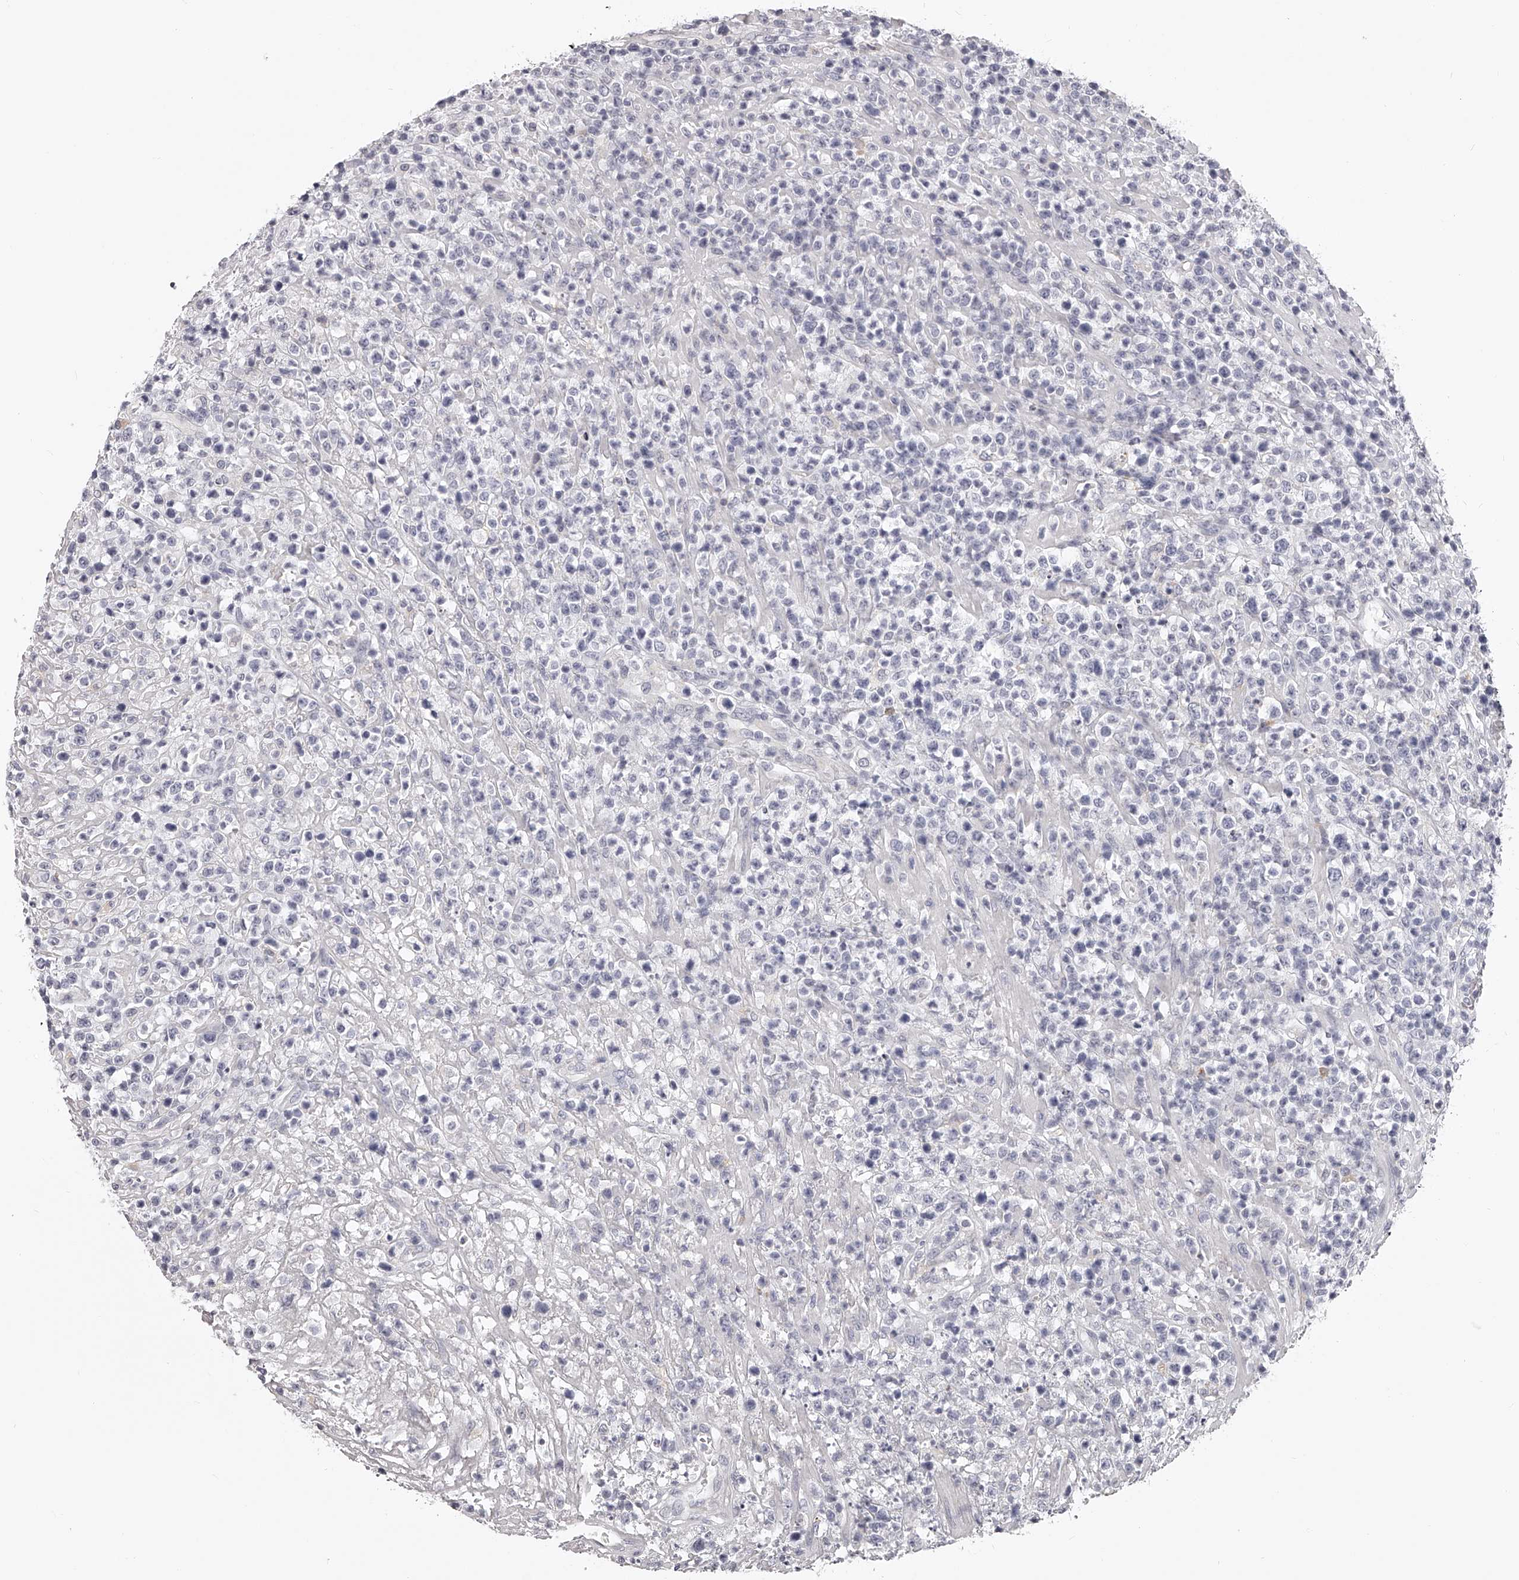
{"staining": {"intensity": "negative", "quantity": "none", "location": "none"}, "tissue": "lymphoma", "cell_type": "Tumor cells", "image_type": "cancer", "snomed": [{"axis": "morphology", "description": "Malignant lymphoma, non-Hodgkin's type, High grade"}, {"axis": "topography", "description": "Colon"}], "caption": "Tumor cells show no significant protein expression in lymphoma.", "gene": "DMRT1", "patient": {"sex": "female", "age": 53}}